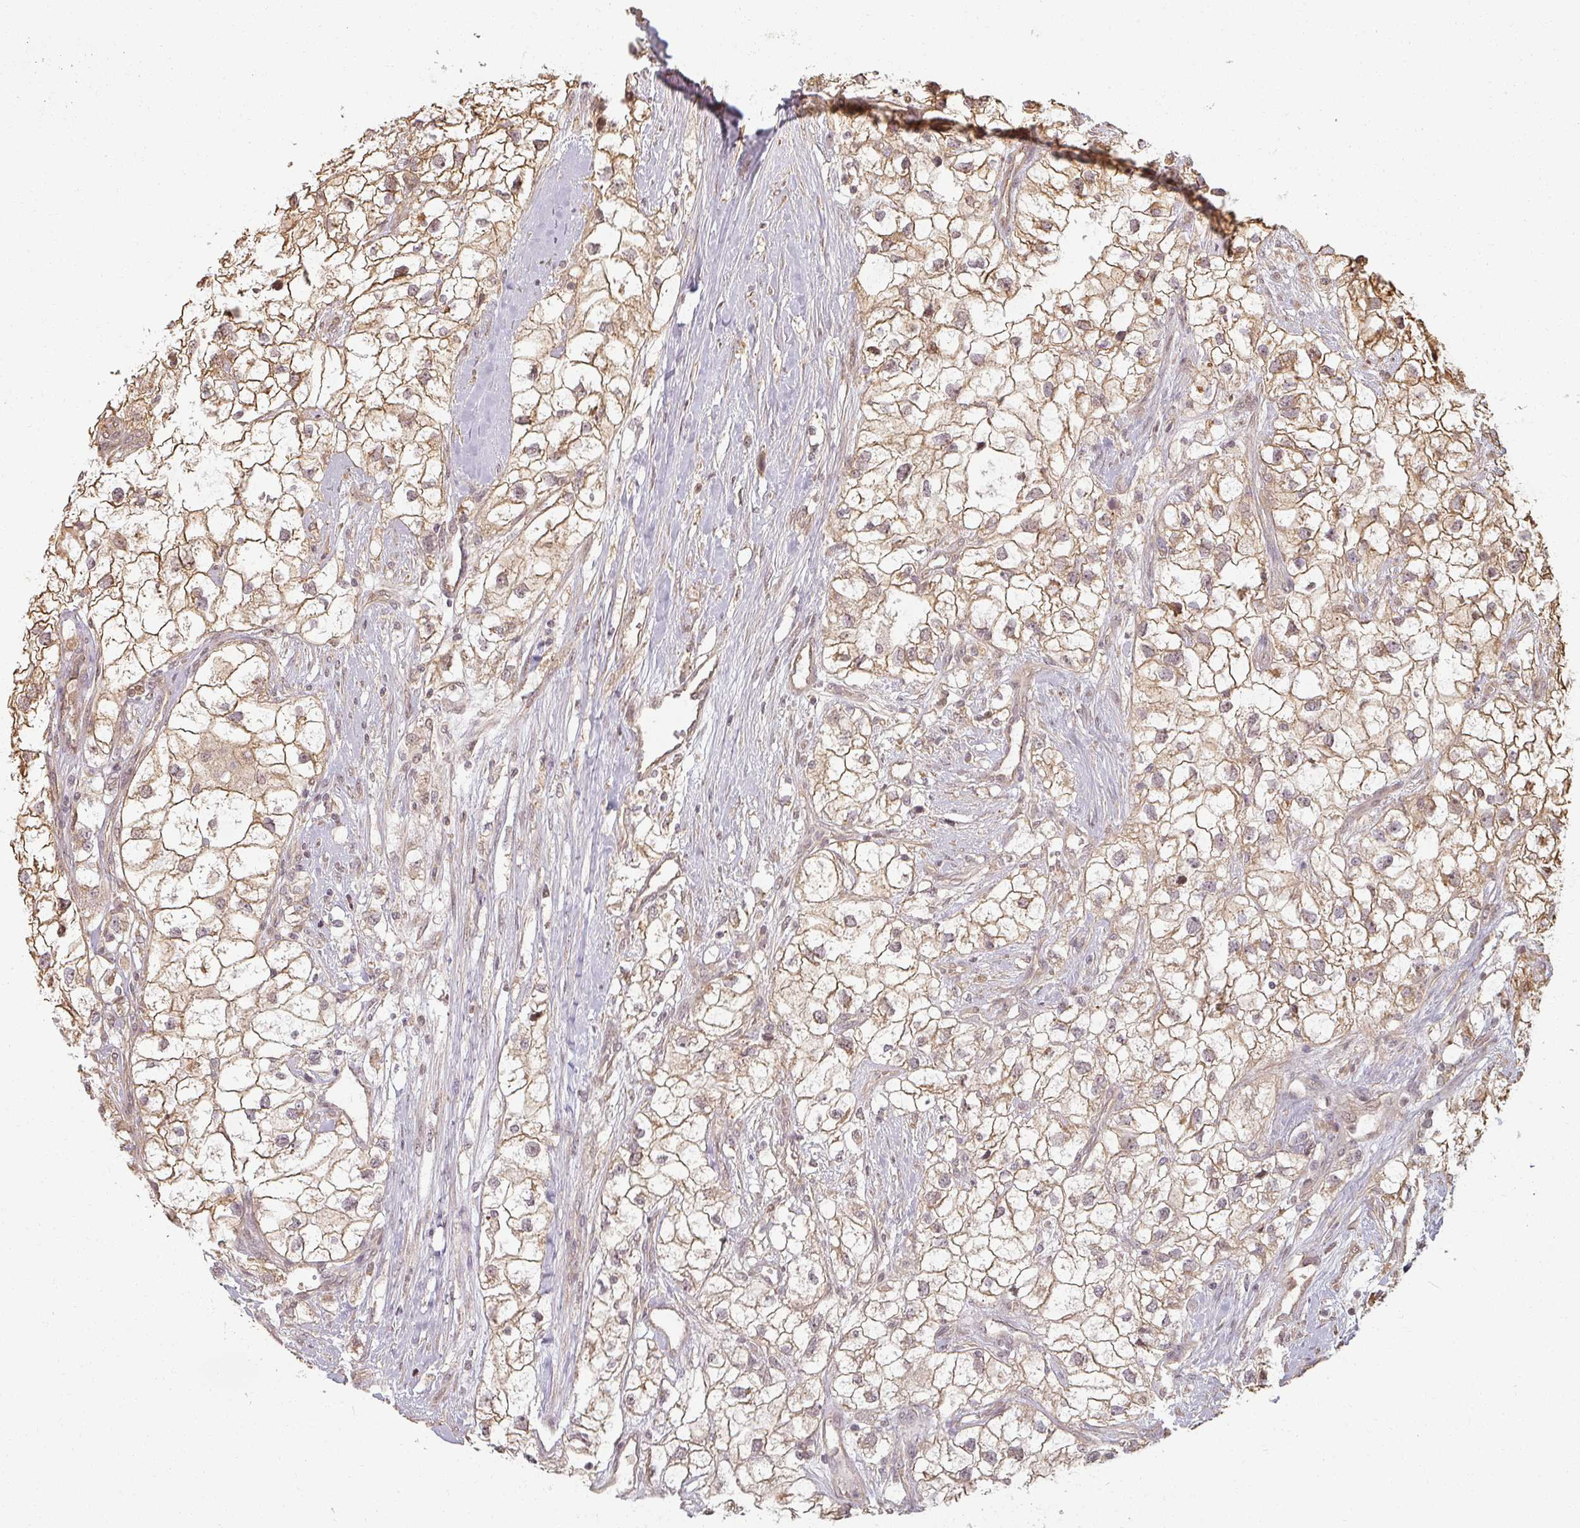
{"staining": {"intensity": "weak", "quantity": ">75%", "location": "cytoplasmic/membranous,nuclear"}, "tissue": "renal cancer", "cell_type": "Tumor cells", "image_type": "cancer", "snomed": [{"axis": "morphology", "description": "Adenocarcinoma, NOS"}, {"axis": "topography", "description": "Kidney"}], "caption": "Human renal cancer (adenocarcinoma) stained with a protein marker shows weak staining in tumor cells.", "gene": "MED19", "patient": {"sex": "male", "age": 59}}